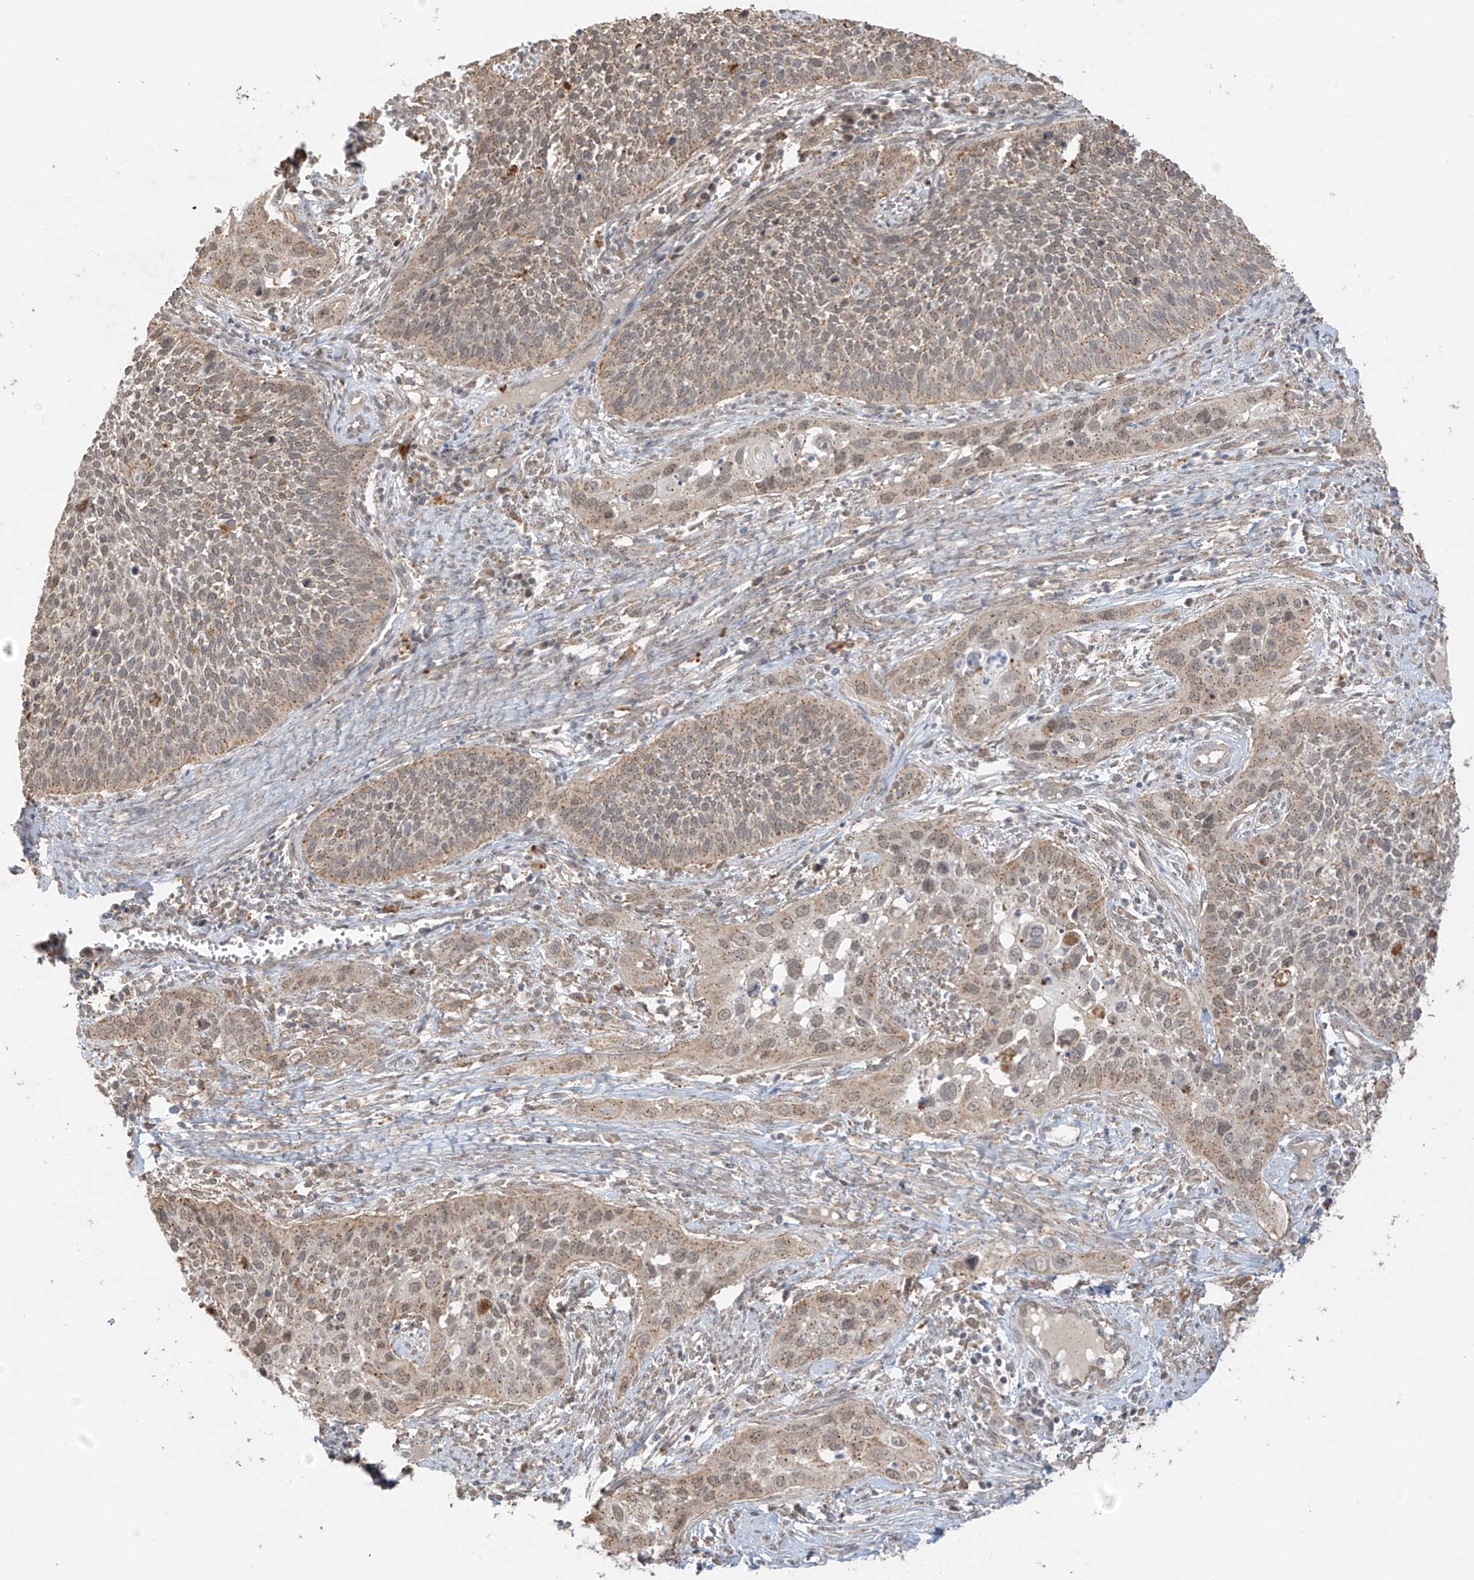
{"staining": {"intensity": "moderate", "quantity": "25%-75%", "location": "cytoplasmic/membranous"}, "tissue": "cervical cancer", "cell_type": "Tumor cells", "image_type": "cancer", "snomed": [{"axis": "morphology", "description": "Squamous cell carcinoma, NOS"}, {"axis": "topography", "description": "Cervix"}], "caption": "Immunohistochemistry (IHC) of squamous cell carcinoma (cervical) reveals medium levels of moderate cytoplasmic/membranous staining in about 25%-75% of tumor cells. Ihc stains the protein in brown and the nuclei are stained blue.", "gene": "N4BP3", "patient": {"sex": "female", "age": 34}}